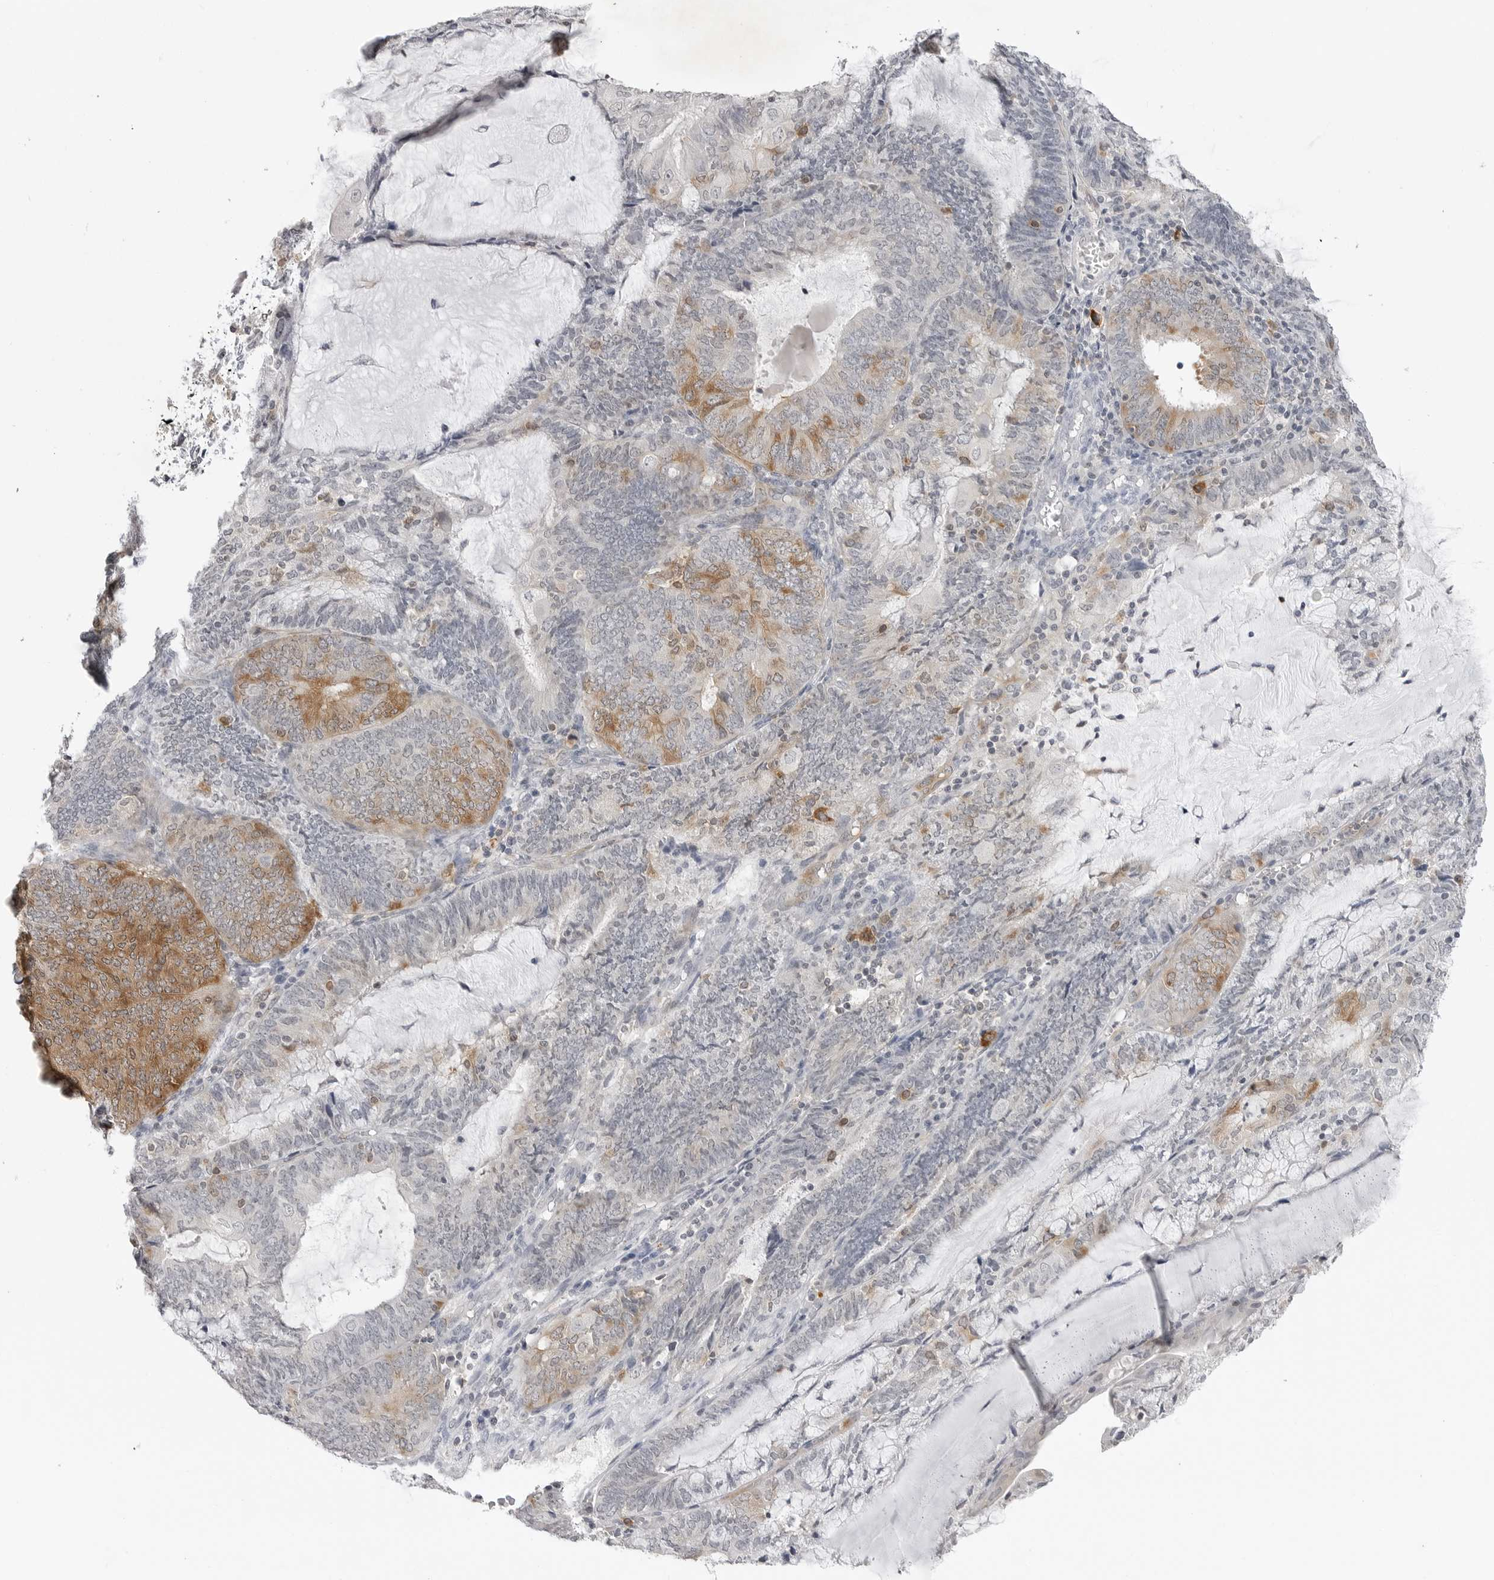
{"staining": {"intensity": "moderate", "quantity": "<25%", "location": "cytoplasmic/membranous"}, "tissue": "endometrial cancer", "cell_type": "Tumor cells", "image_type": "cancer", "snomed": [{"axis": "morphology", "description": "Adenocarcinoma, NOS"}, {"axis": "topography", "description": "Endometrium"}], "caption": "Brown immunohistochemical staining in adenocarcinoma (endometrial) demonstrates moderate cytoplasmic/membranous staining in about <25% of tumor cells. (Stains: DAB (3,3'-diaminobenzidine) in brown, nuclei in blue, Microscopy: brightfield microscopy at high magnification).", "gene": "RRM1", "patient": {"sex": "female", "age": 81}}